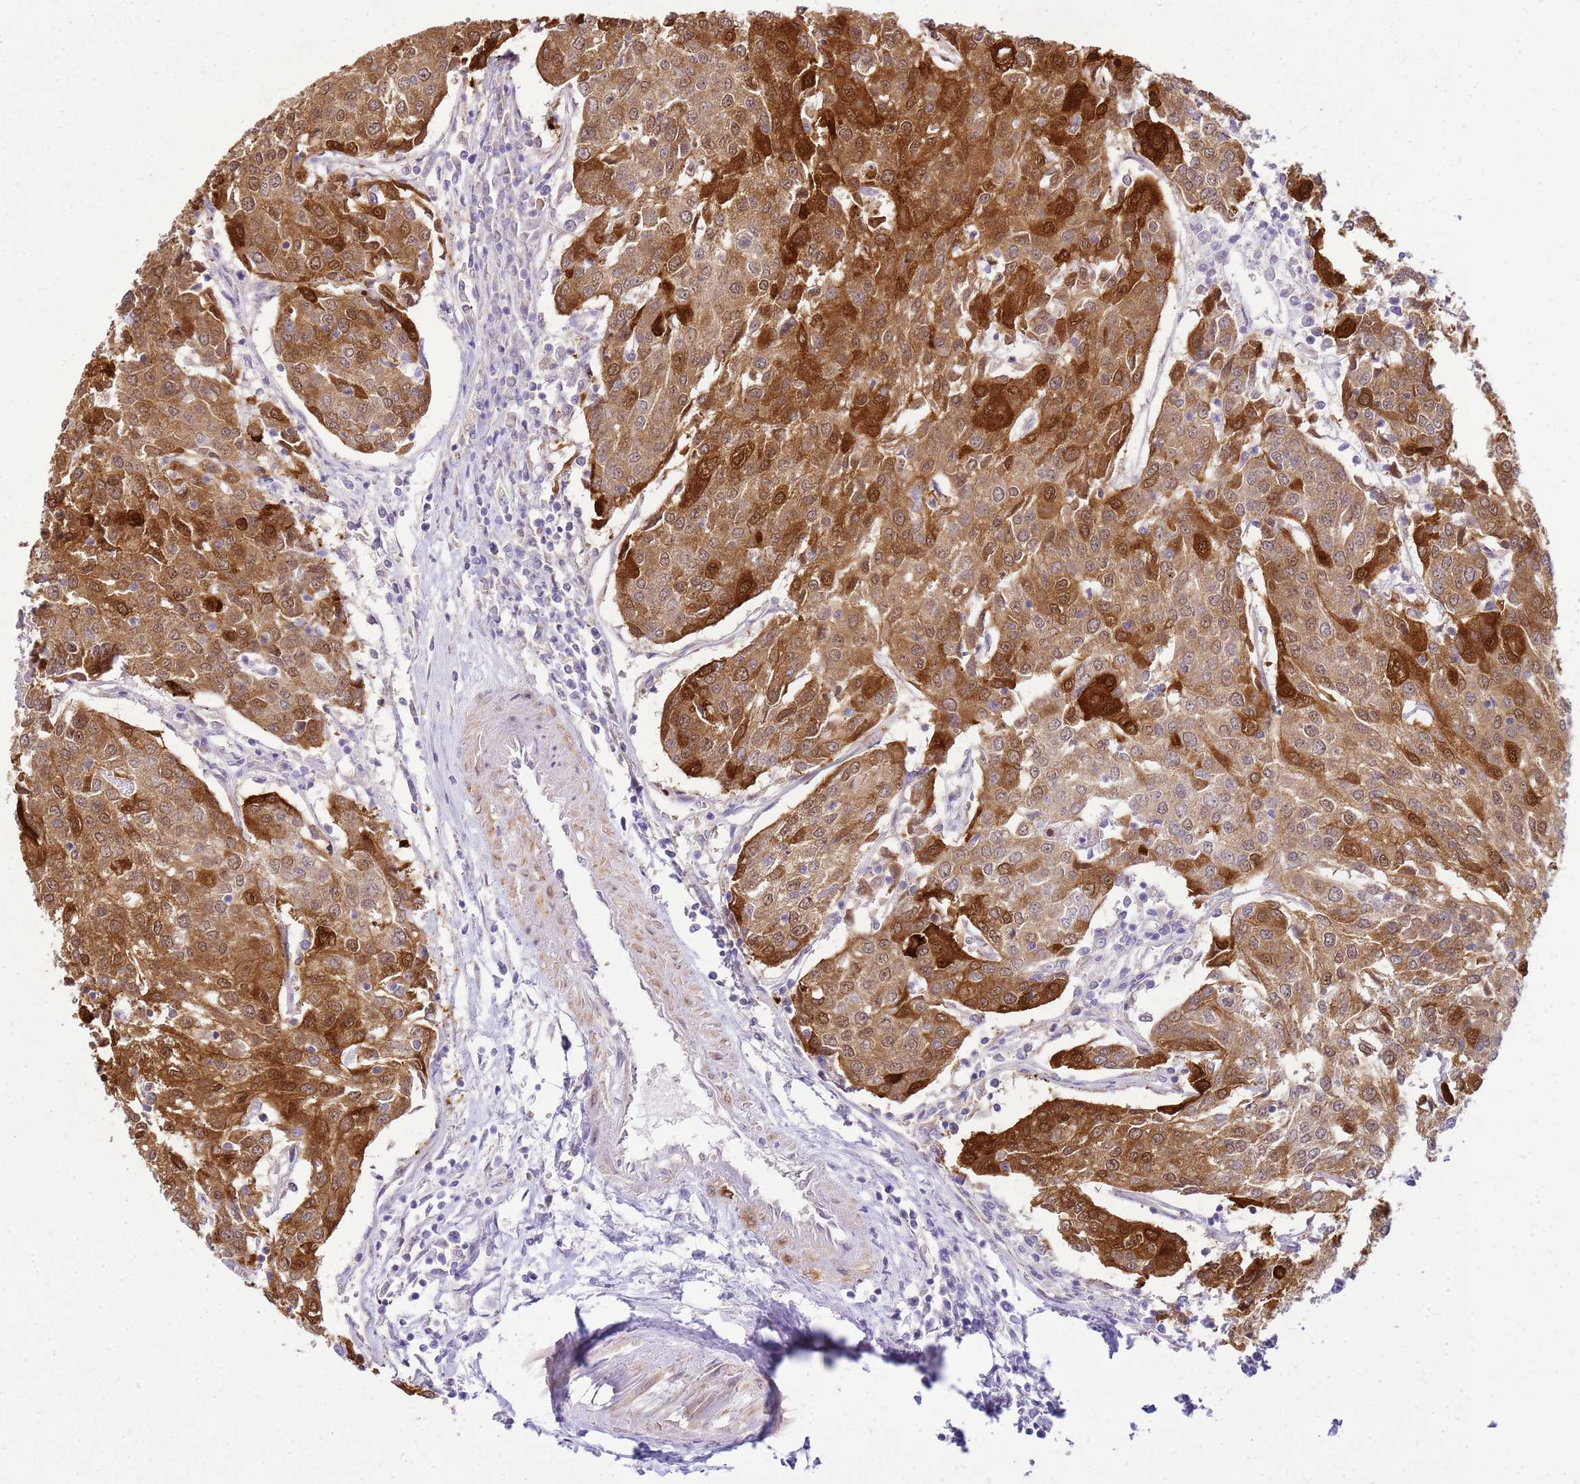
{"staining": {"intensity": "strong", "quantity": ">75%", "location": "cytoplasmic/membranous"}, "tissue": "urothelial cancer", "cell_type": "Tumor cells", "image_type": "cancer", "snomed": [{"axis": "morphology", "description": "Urothelial carcinoma, High grade"}, {"axis": "topography", "description": "Urinary bladder"}], "caption": "There is high levels of strong cytoplasmic/membranous positivity in tumor cells of high-grade urothelial carcinoma, as demonstrated by immunohistochemical staining (brown color).", "gene": "HSPB1", "patient": {"sex": "female", "age": 85}}